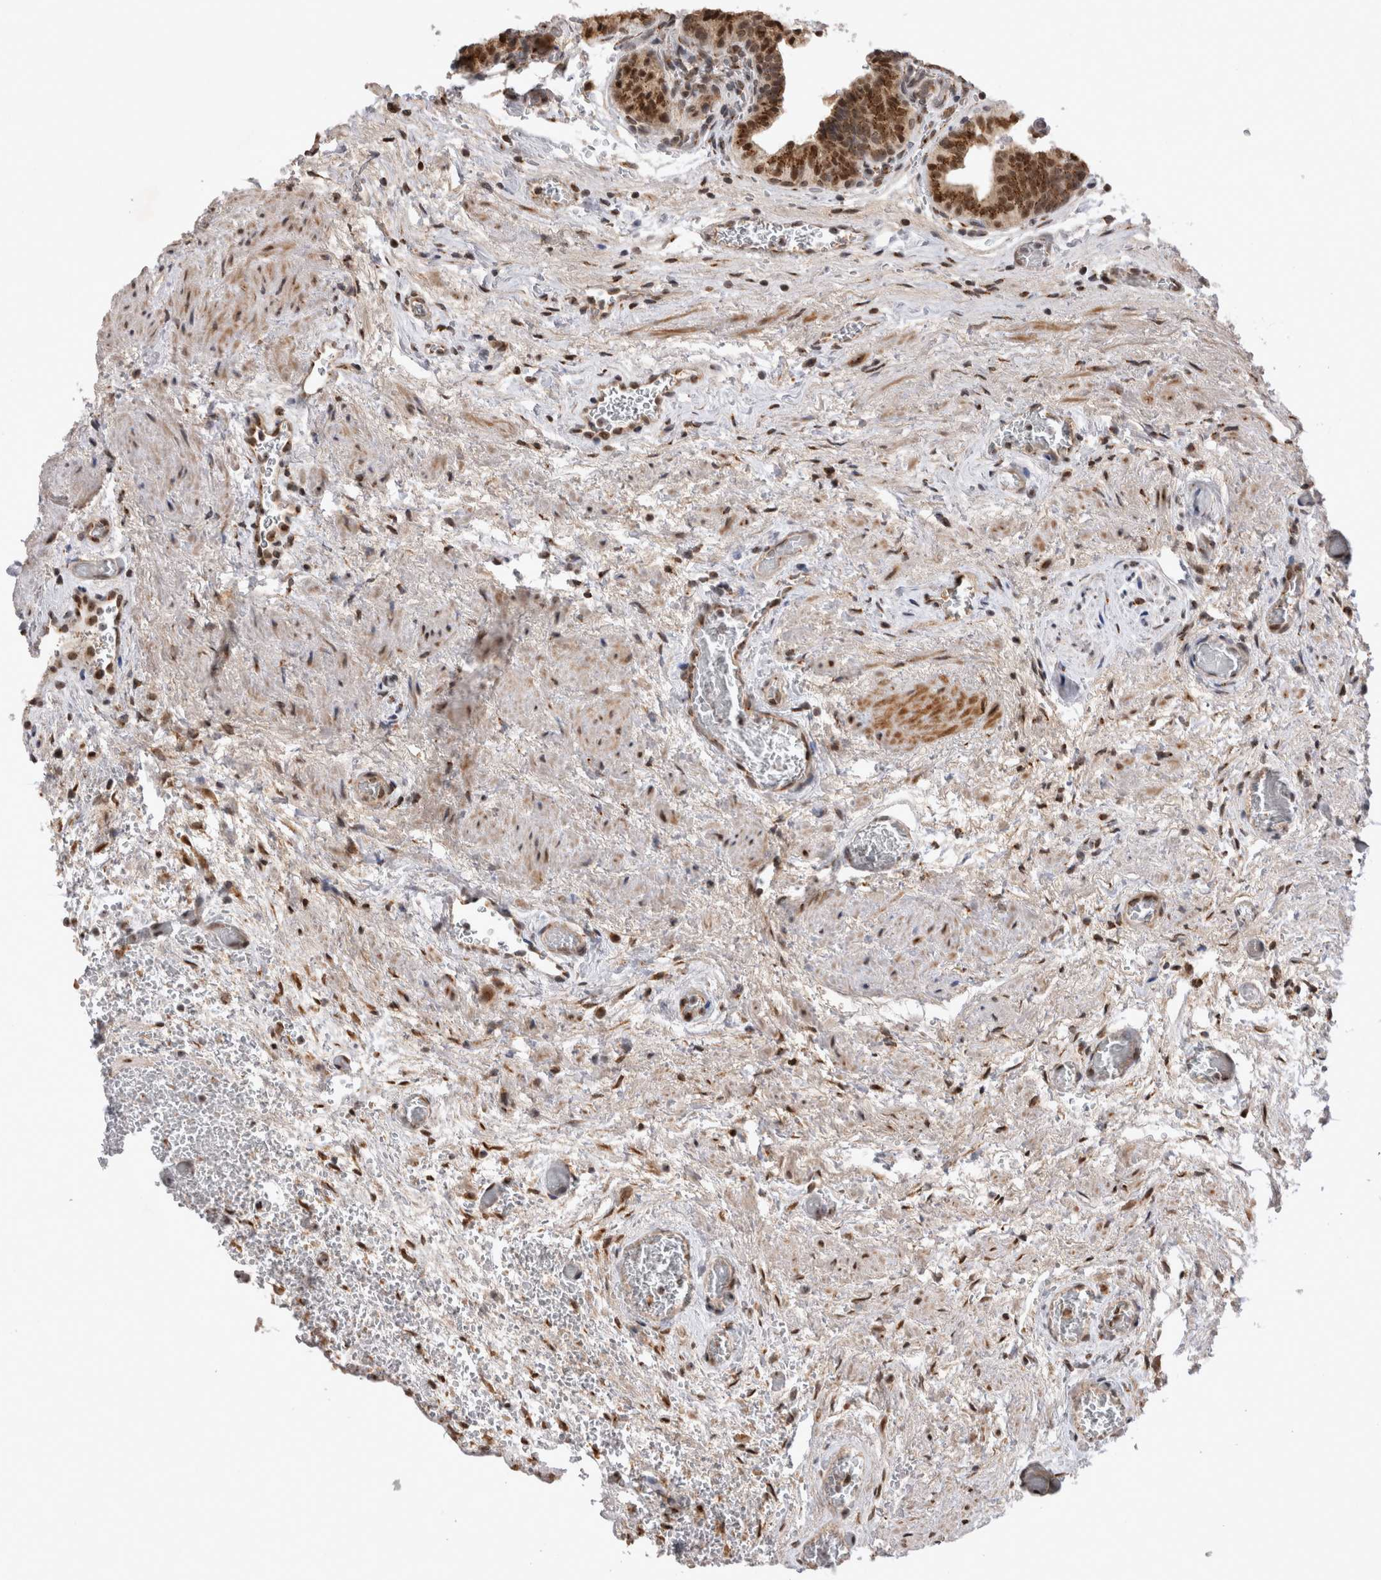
{"staining": {"intensity": "strong", "quantity": "<25%", "location": "nuclear"}, "tissue": "prostate", "cell_type": "Glandular cells", "image_type": "normal", "snomed": [{"axis": "morphology", "description": "Normal tissue, NOS"}, {"axis": "topography", "description": "Prostate"}], "caption": "High-magnification brightfield microscopy of benign prostate stained with DAB (brown) and counterstained with hematoxylin (blue). glandular cells exhibit strong nuclear expression is identified in approximately<25% of cells. Nuclei are stained in blue.", "gene": "TMEM65", "patient": {"sex": "male", "age": 48}}